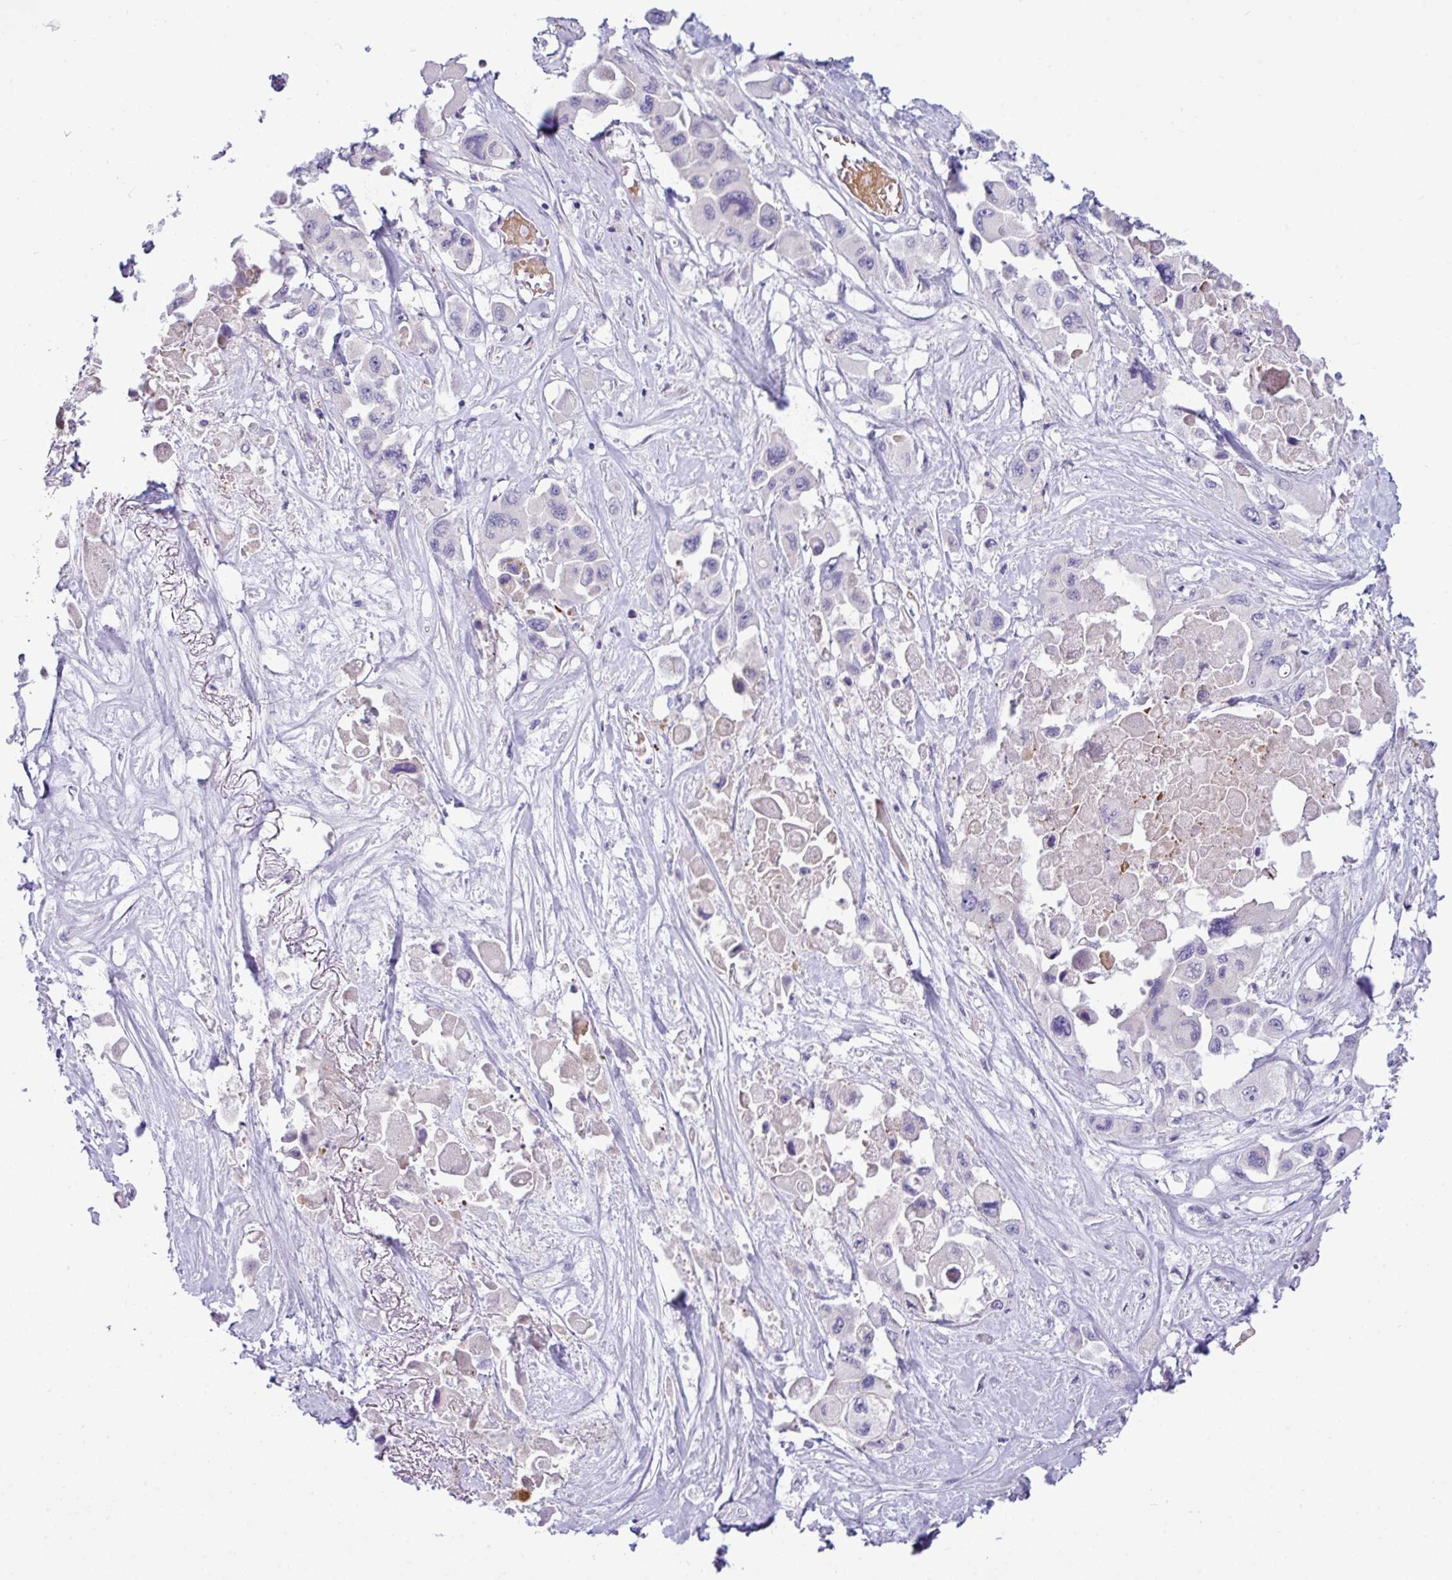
{"staining": {"intensity": "negative", "quantity": "none", "location": "none"}, "tissue": "pancreatic cancer", "cell_type": "Tumor cells", "image_type": "cancer", "snomed": [{"axis": "morphology", "description": "Adenocarcinoma, NOS"}, {"axis": "topography", "description": "Pancreas"}], "caption": "DAB (3,3'-diaminobenzidine) immunohistochemical staining of pancreatic adenocarcinoma exhibits no significant positivity in tumor cells.", "gene": "ACAP3", "patient": {"sex": "male", "age": 92}}